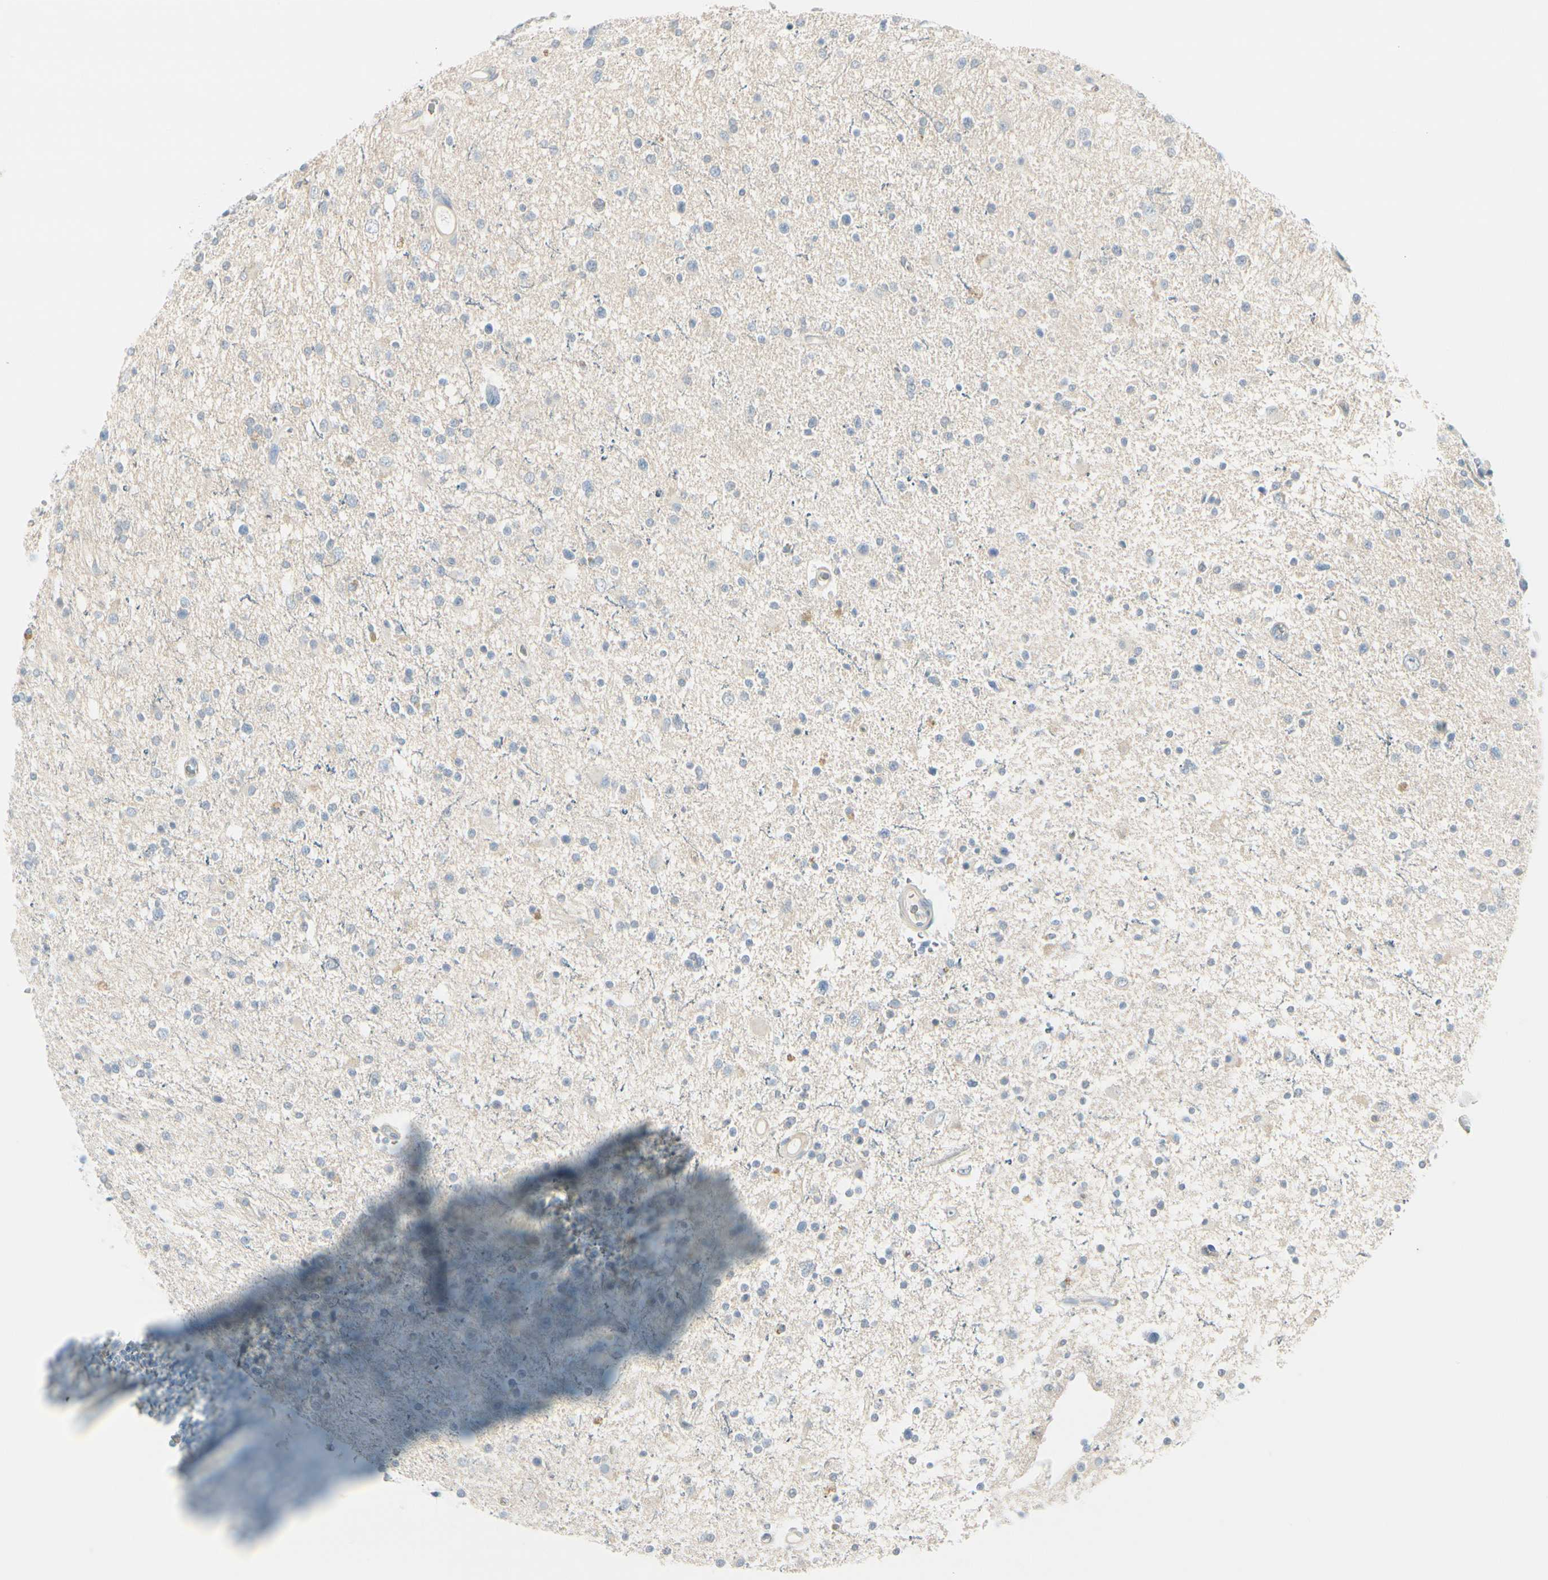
{"staining": {"intensity": "negative", "quantity": "none", "location": "none"}, "tissue": "glioma", "cell_type": "Tumor cells", "image_type": "cancer", "snomed": [{"axis": "morphology", "description": "Glioma, malignant, High grade"}, {"axis": "topography", "description": "Brain"}], "caption": "Tumor cells are negative for brown protein staining in glioma.", "gene": "CDHR5", "patient": {"sex": "male", "age": 33}}